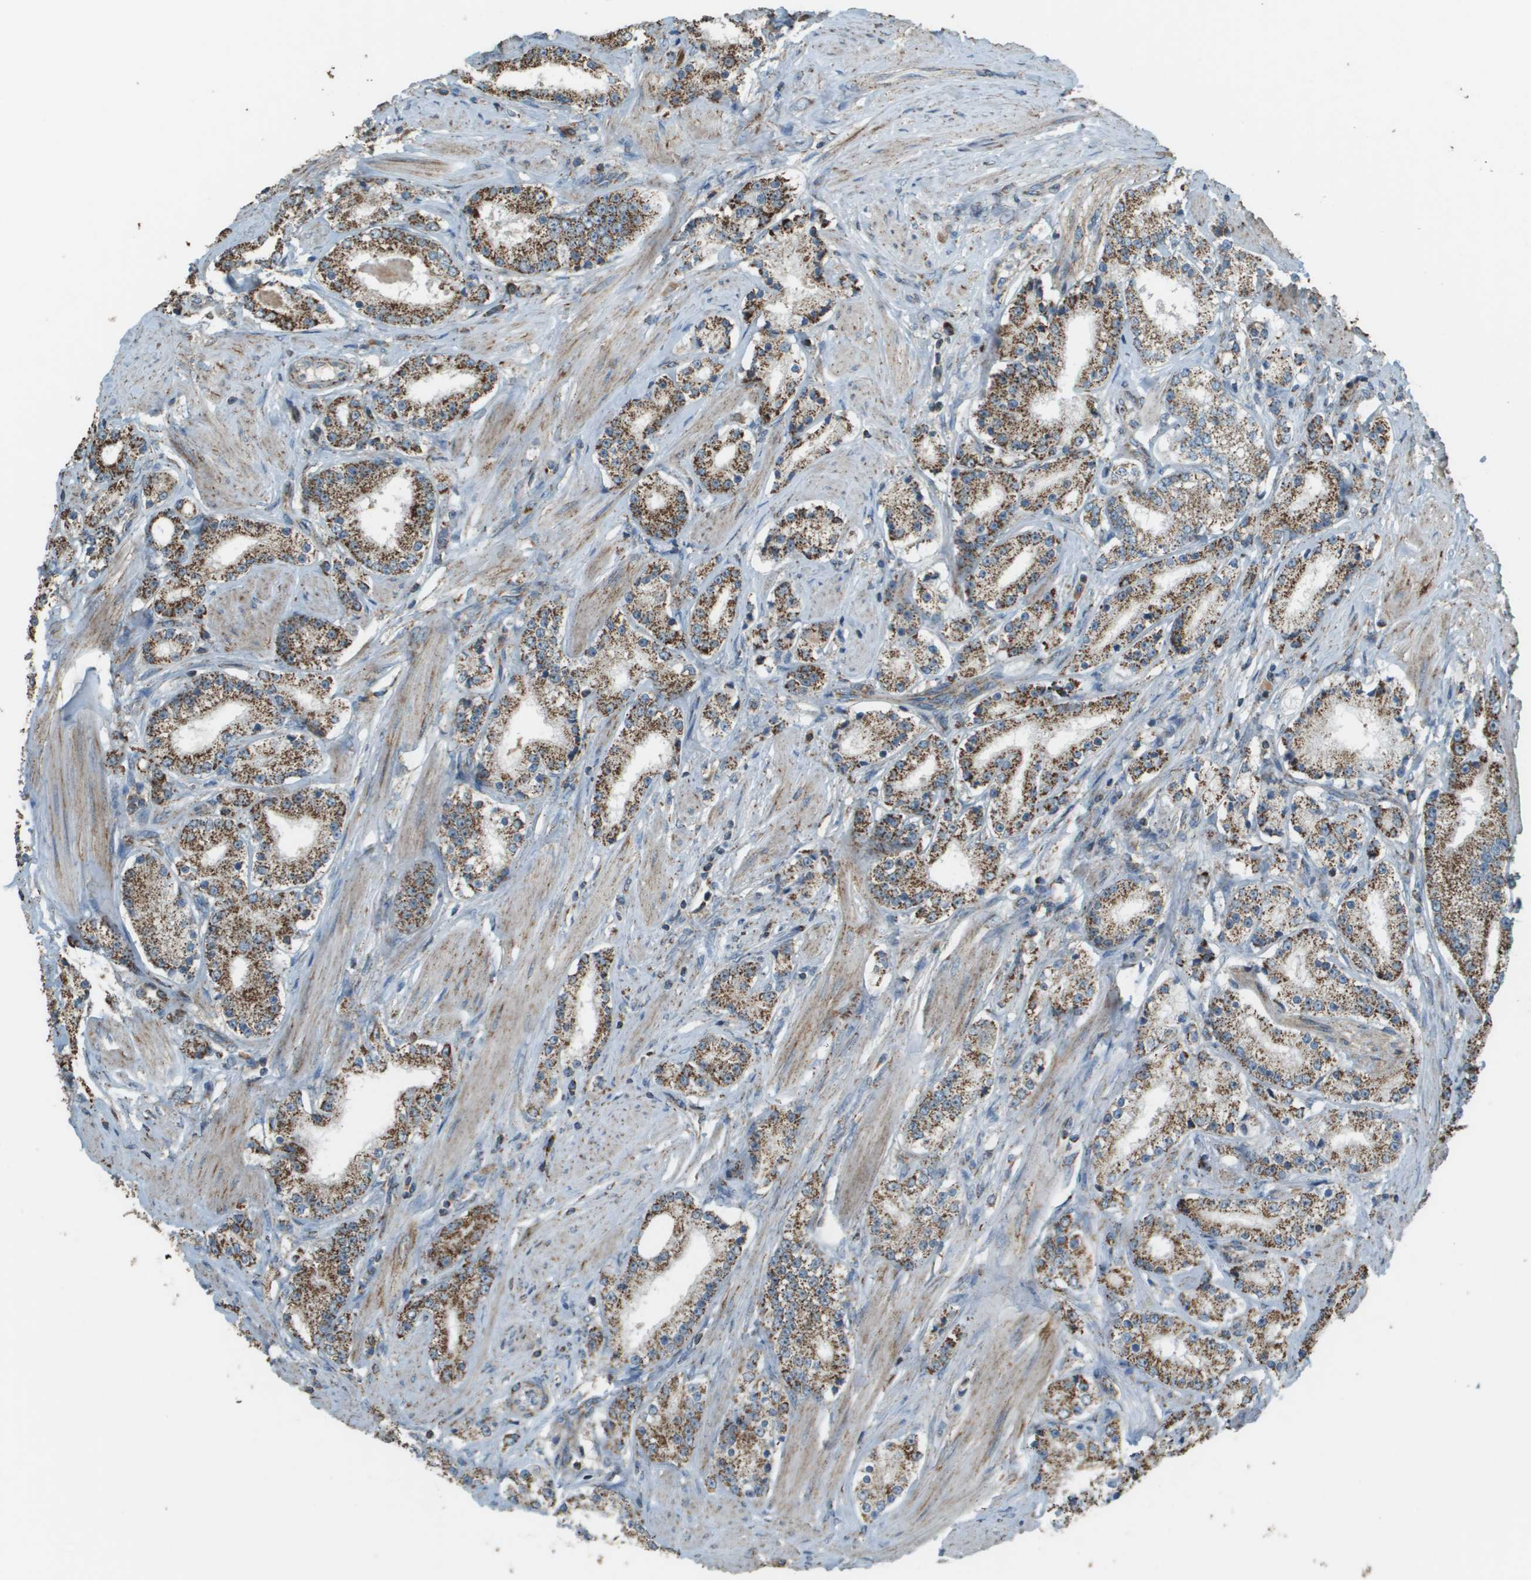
{"staining": {"intensity": "moderate", "quantity": ">75%", "location": "cytoplasmic/membranous"}, "tissue": "prostate cancer", "cell_type": "Tumor cells", "image_type": "cancer", "snomed": [{"axis": "morphology", "description": "Adenocarcinoma, Low grade"}, {"axis": "topography", "description": "Prostate"}], "caption": "Moderate cytoplasmic/membranous expression for a protein is seen in approximately >75% of tumor cells of low-grade adenocarcinoma (prostate) using IHC.", "gene": "FH", "patient": {"sex": "male", "age": 63}}